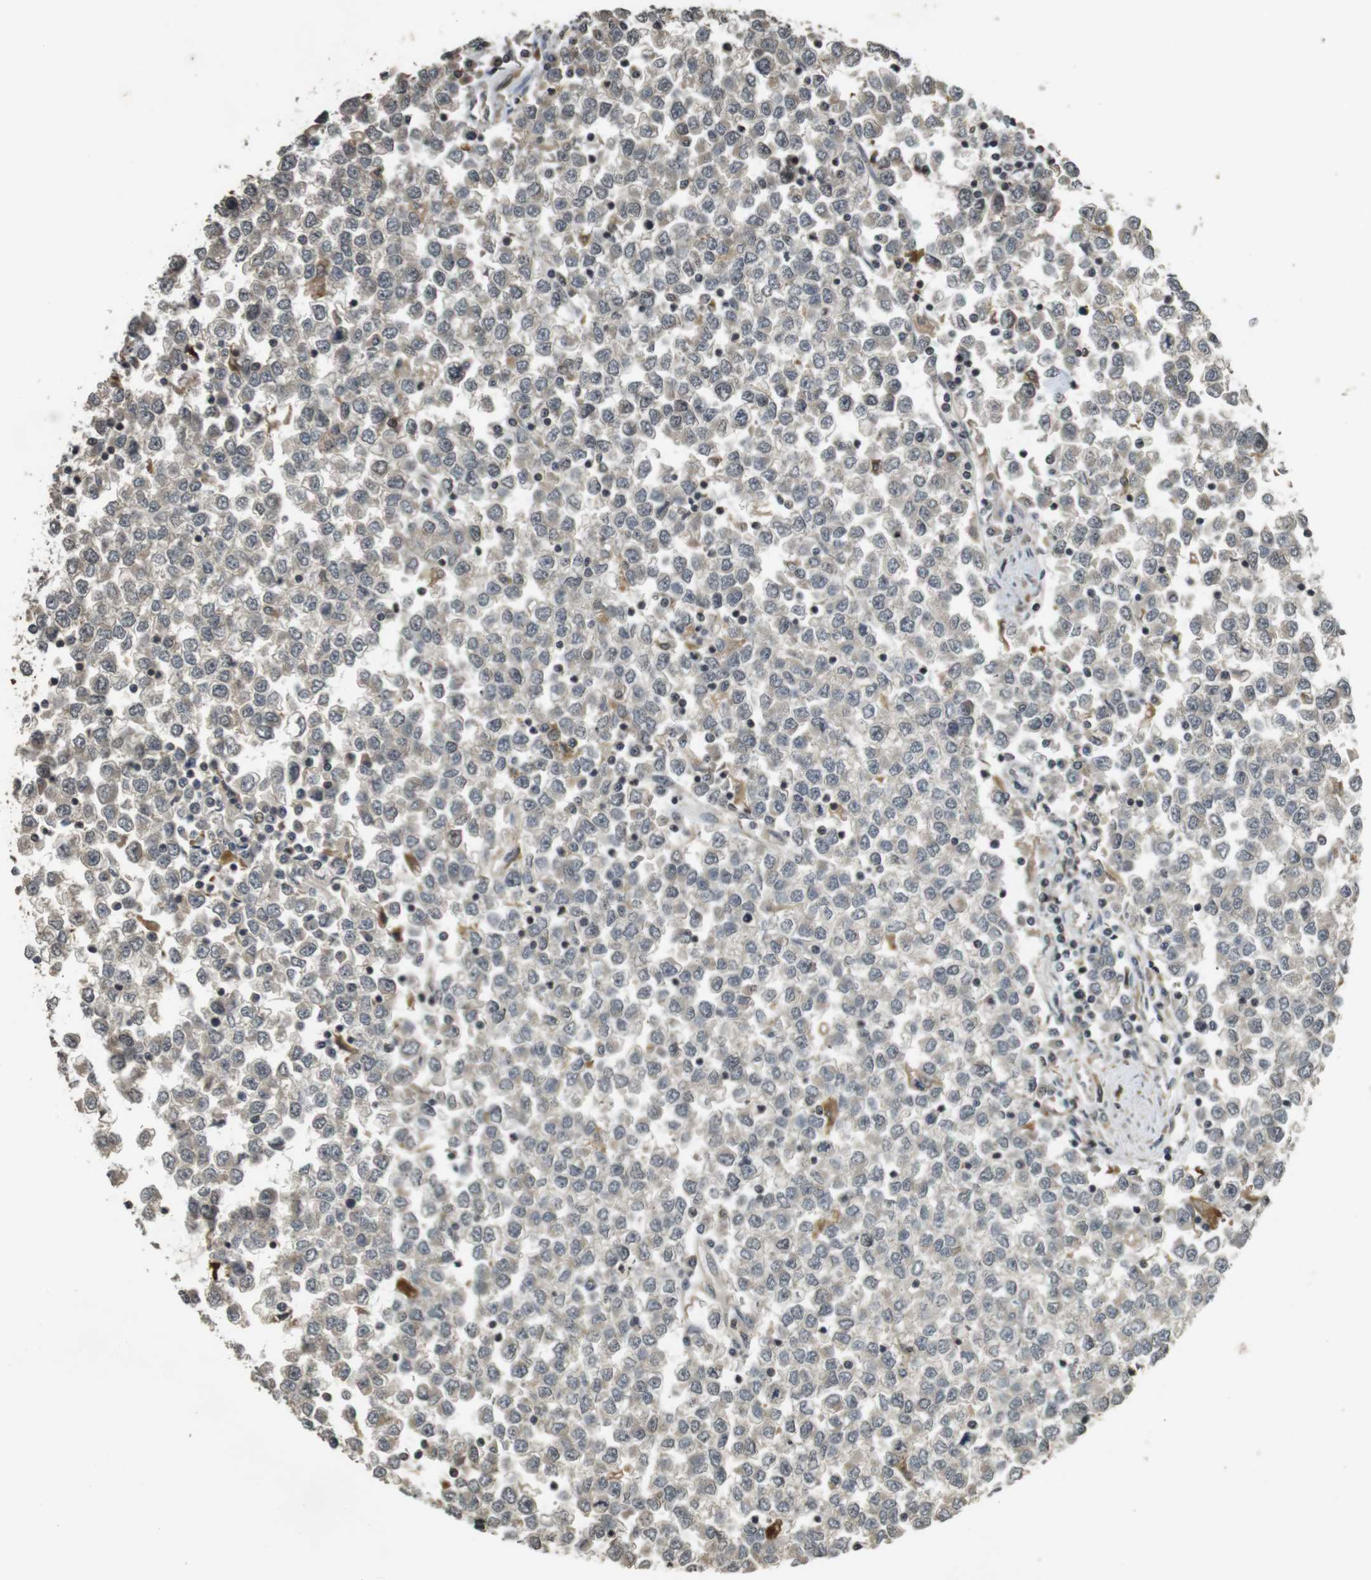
{"staining": {"intensity": "weak", "quantity": "25%-75%", "location": "cytoplasmic/membranous"}, "tissue": "testis cancer", "cell_type": "Tumor cells", "image_type": "cancer", "snomed": [{"axis": "morphology", "description": "Seminoma, NOS"}, {"axis": "topography", "description": "Testis"}], "caption": "Weak cytoplasmic/membranous protein staining is seen in approximately 25%-75% of tumor cells in testis seminoma.", "gene": "FZD10", "patient": {"sex": "male", "age": 65}}